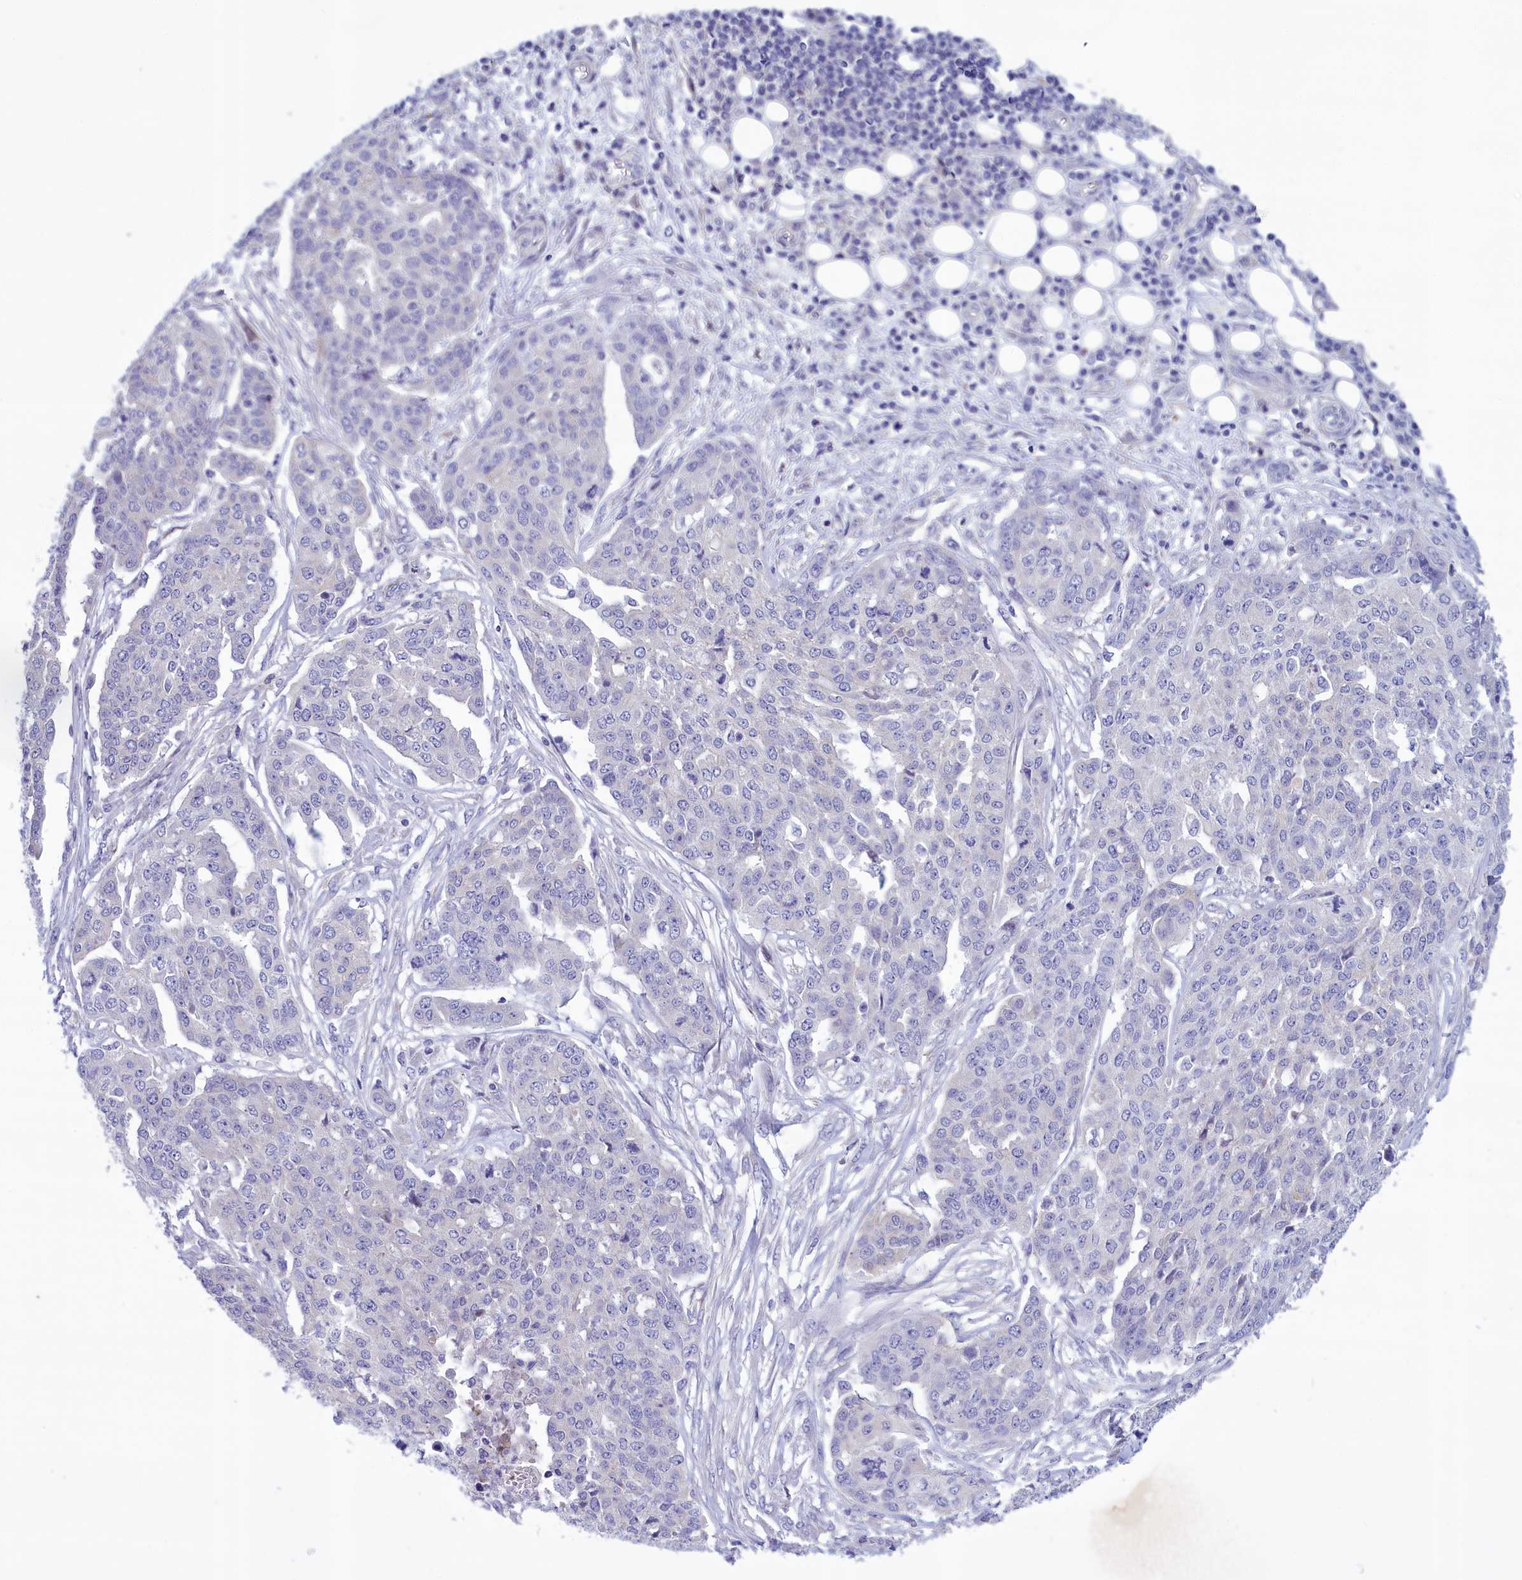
{"staining": {"intensity": "negative", "quantity": "none", "location": "none"}, "tissue": "ovarian cancer", "cell_type": "Tumor cells", "image_type": "cancer", "snomed": [{"axis": "morphology", "description": "Cystadenocarcinoma, serous, NOS"}, {"axis": "topography", "description": "Soft tissue"}, {"axis": "topography", "description": "Ovary"}], "caption": "High power microscopy histopathology image of an immunohistochemistry histopathology image of ovarian cancer, revealing no significant expression in tumor cells. Brightfield microscopy of immunohistochemistry stained with DAB (3,3'-diaminobenzidine) (brown) and hematoxylin (blue), captured at high magnification.", "gene": "CORO2A", "patient": {"sex": "female", "age": 57}}